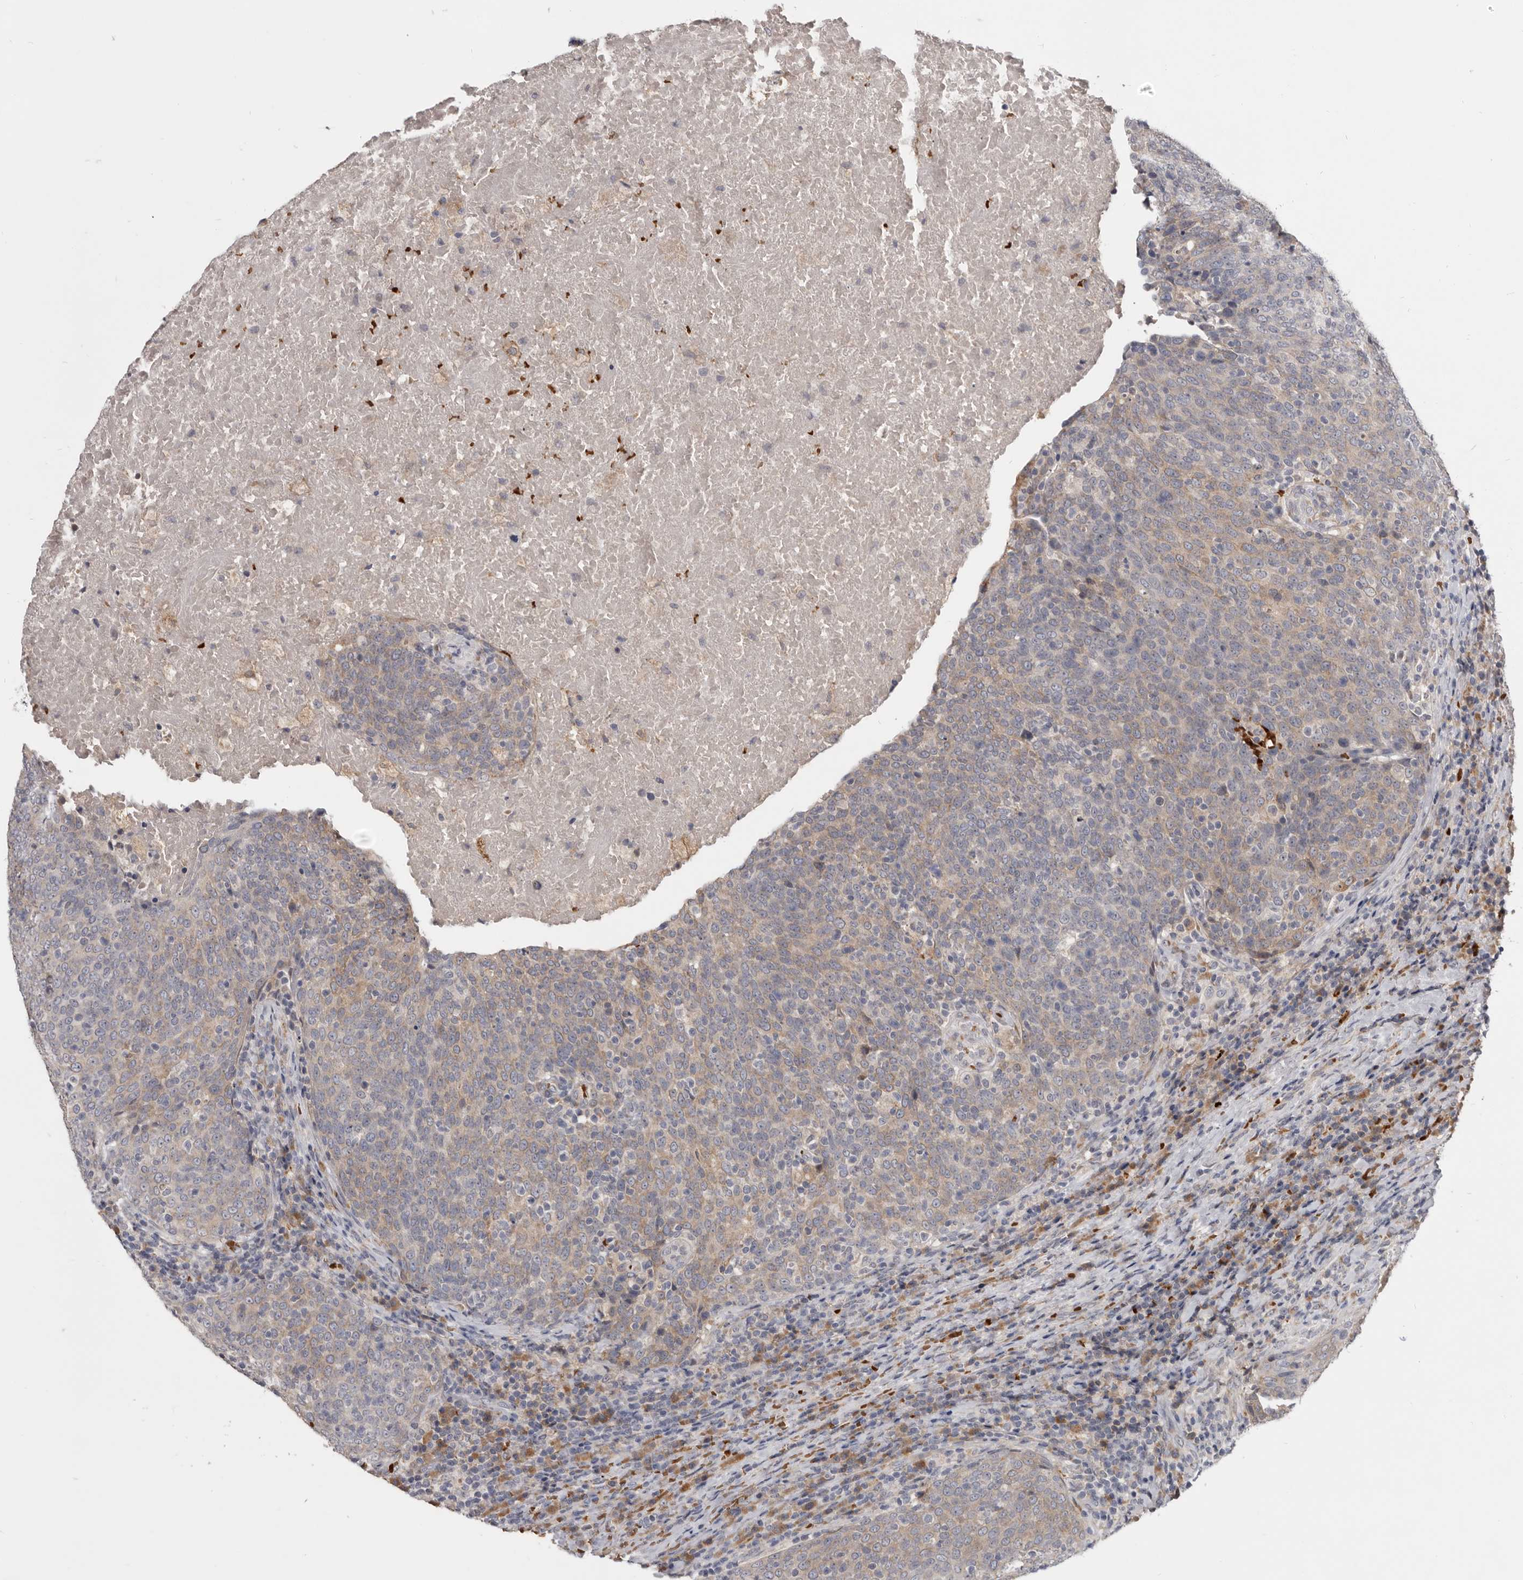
{"staining": {"intensity": "weak", "quantity": "<25%", "location": "cytoplasmic/membranous"}, "tissue": "head and neck cancer", "cell_type": "Tumor cells", "image_type": "cancer", "snomed": [{"axis": "morphology", "description": "Squamous cell carcinoma, NOS"}, {"axis": "morphology", "description": "Squamous cell carcinoma, metastatic, NOS"}, {"axis": "topography", "description": "Lymph node"}, {"axis": "topography", "description": "Head-Neck"}], "caption": "Immunohistochemistry (IHC) image of neoplastic tissue: human head and neck squamous cell carcinoma stained with DAB (3,3'-diaminobenzidine) exhibits no significant protein staining in tumor cells. Brightfield microscopy of immunohistochemistry (IHC) stained with DAB (brown) and hematoxylin (blue), captured at high magnification.", "gene": "NENF", "patient": {"sex": "male", "age": 62}}